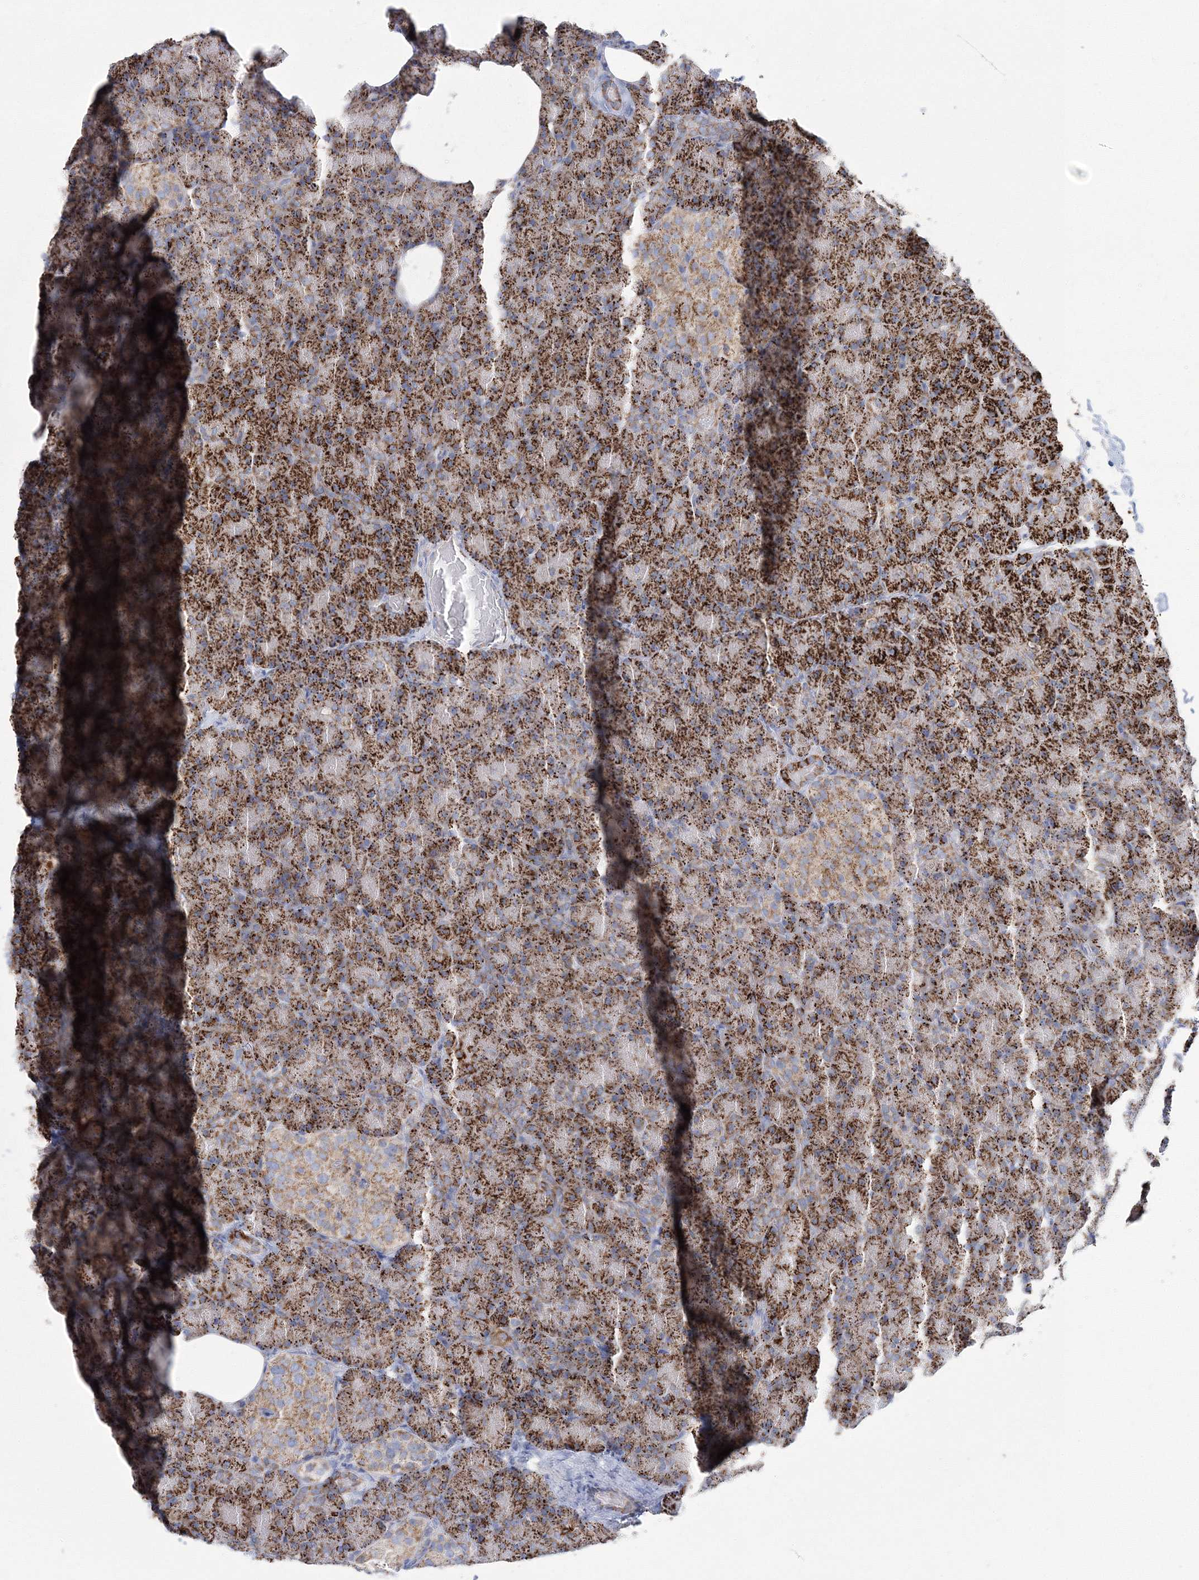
{"staining": {"intensity": "strong", "quantity": ">75%", "location": "cytoplasmic/membranous"}, "tissue": "pancreas", "cell_type": "Exocrine glandular cells", "image_type": "normal", "snomed": [{"axis": "morphology", "description": "Normal tissue, NOS"}, {"axis": "topography", "description": "Pancreas"}], "caption": "This image exhibits unremarkable pancreas stained with IHC to label a protein in brown. The cytoplasmic/membranous of exocrine glandular cells show strong positivity for the protein. Nuclei are counter-stained blue.", "gene": "HIBCH", "patient": {"sex": "female", "age": 43}}